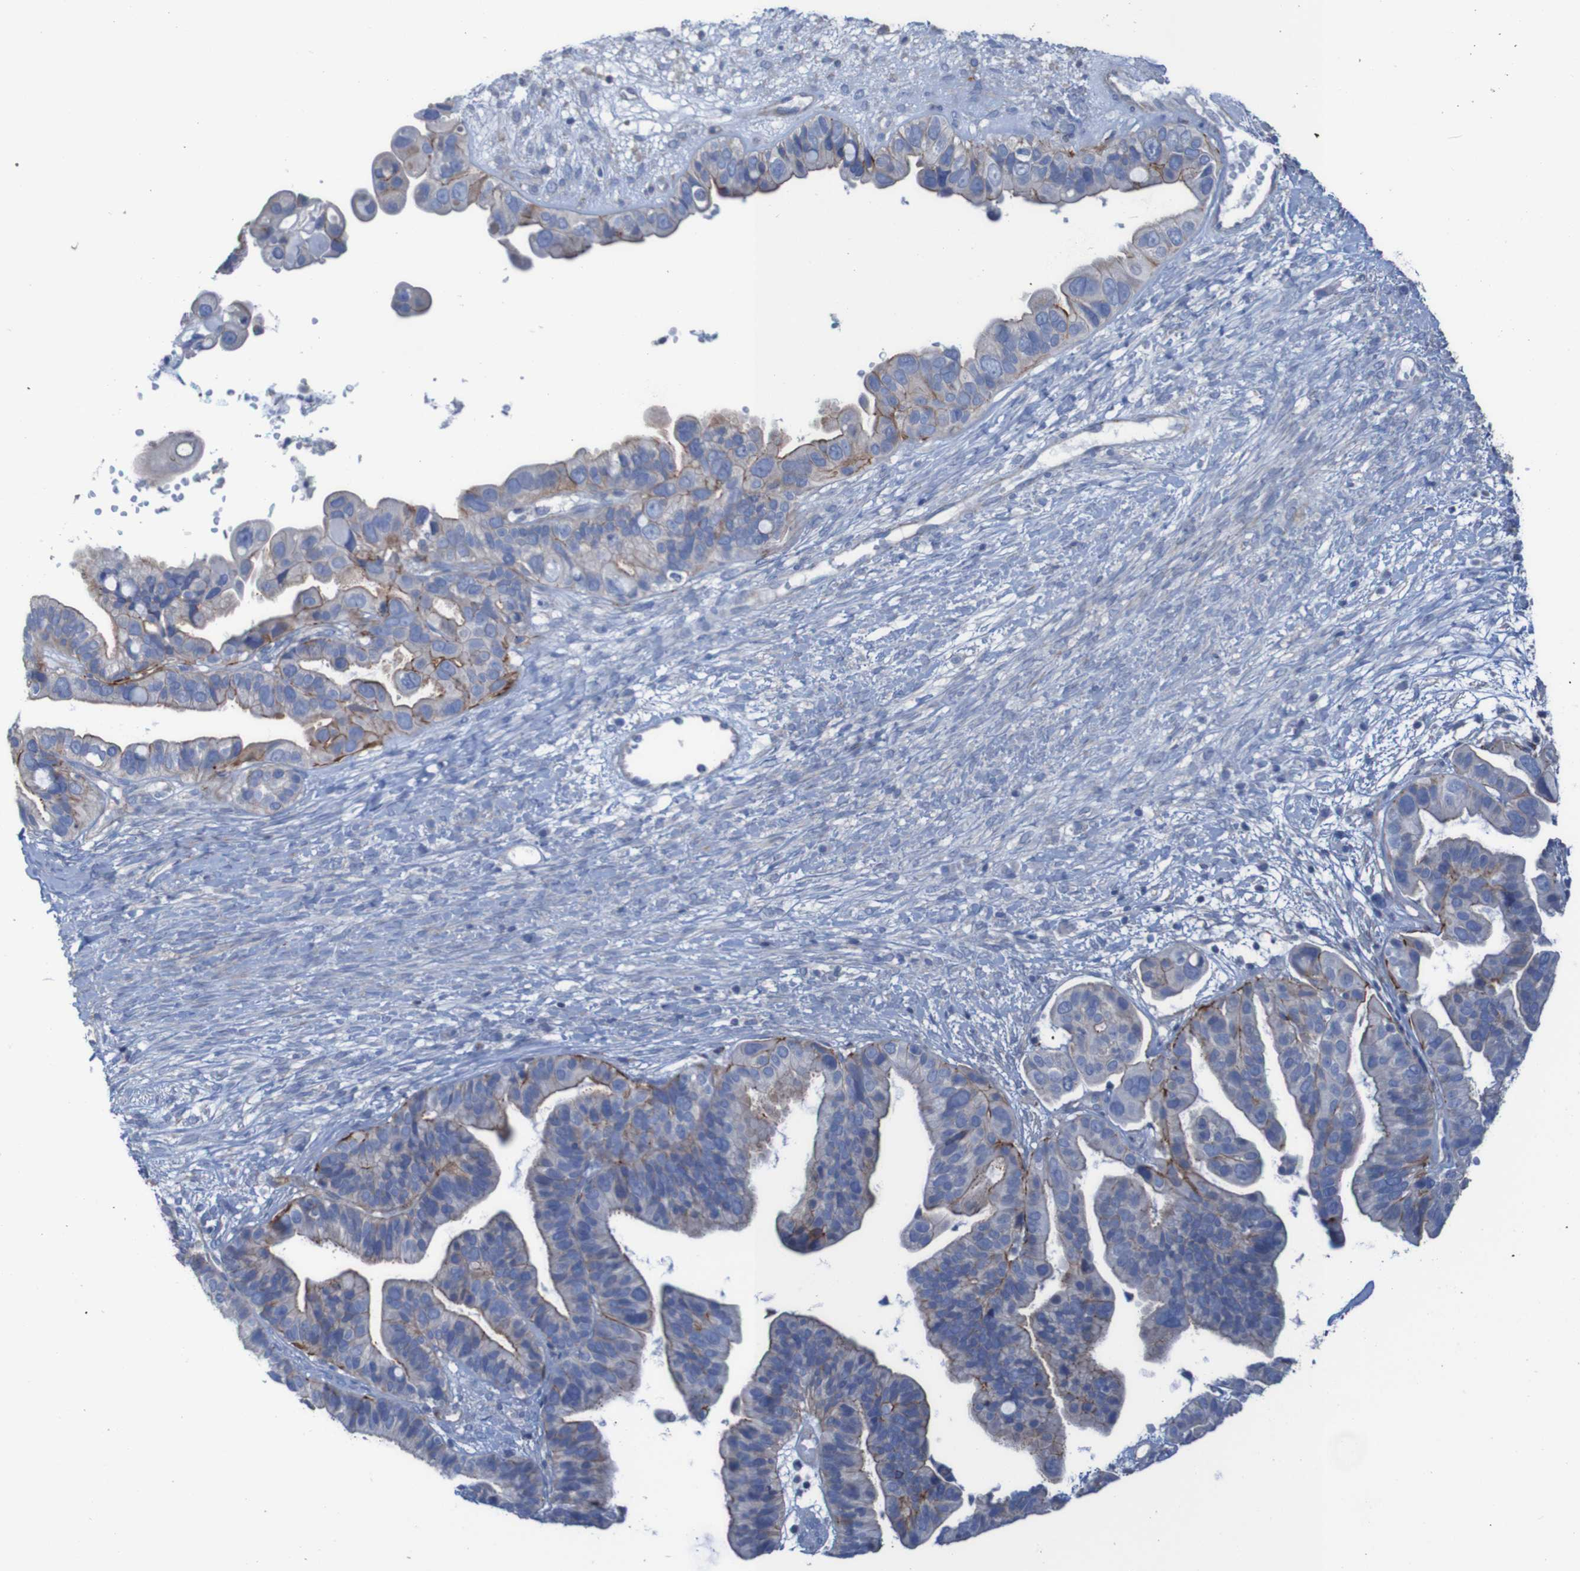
{"staining": {"intensity": "strong", "quantity": "25%-75%", "location": "cytoplasmic/membranous"}, "tissue": "ovarian cancer", "cell_type": "Tumor cells", "image_type": "cancer", "snomed": [{"axis": "morphology", "description": "Cystadenocarcinoma, serous, NOS"}, {"axis": "topography", "description": "Ovary"}], "caption": "Tumor cells exhibit strong cytoplasmic/membranous positivity in about 25%-75% of cells in ovarian serous cystadenocarcinoma.", "gene": "RNF182", "patient": {"sex": "female", "age": 56}}